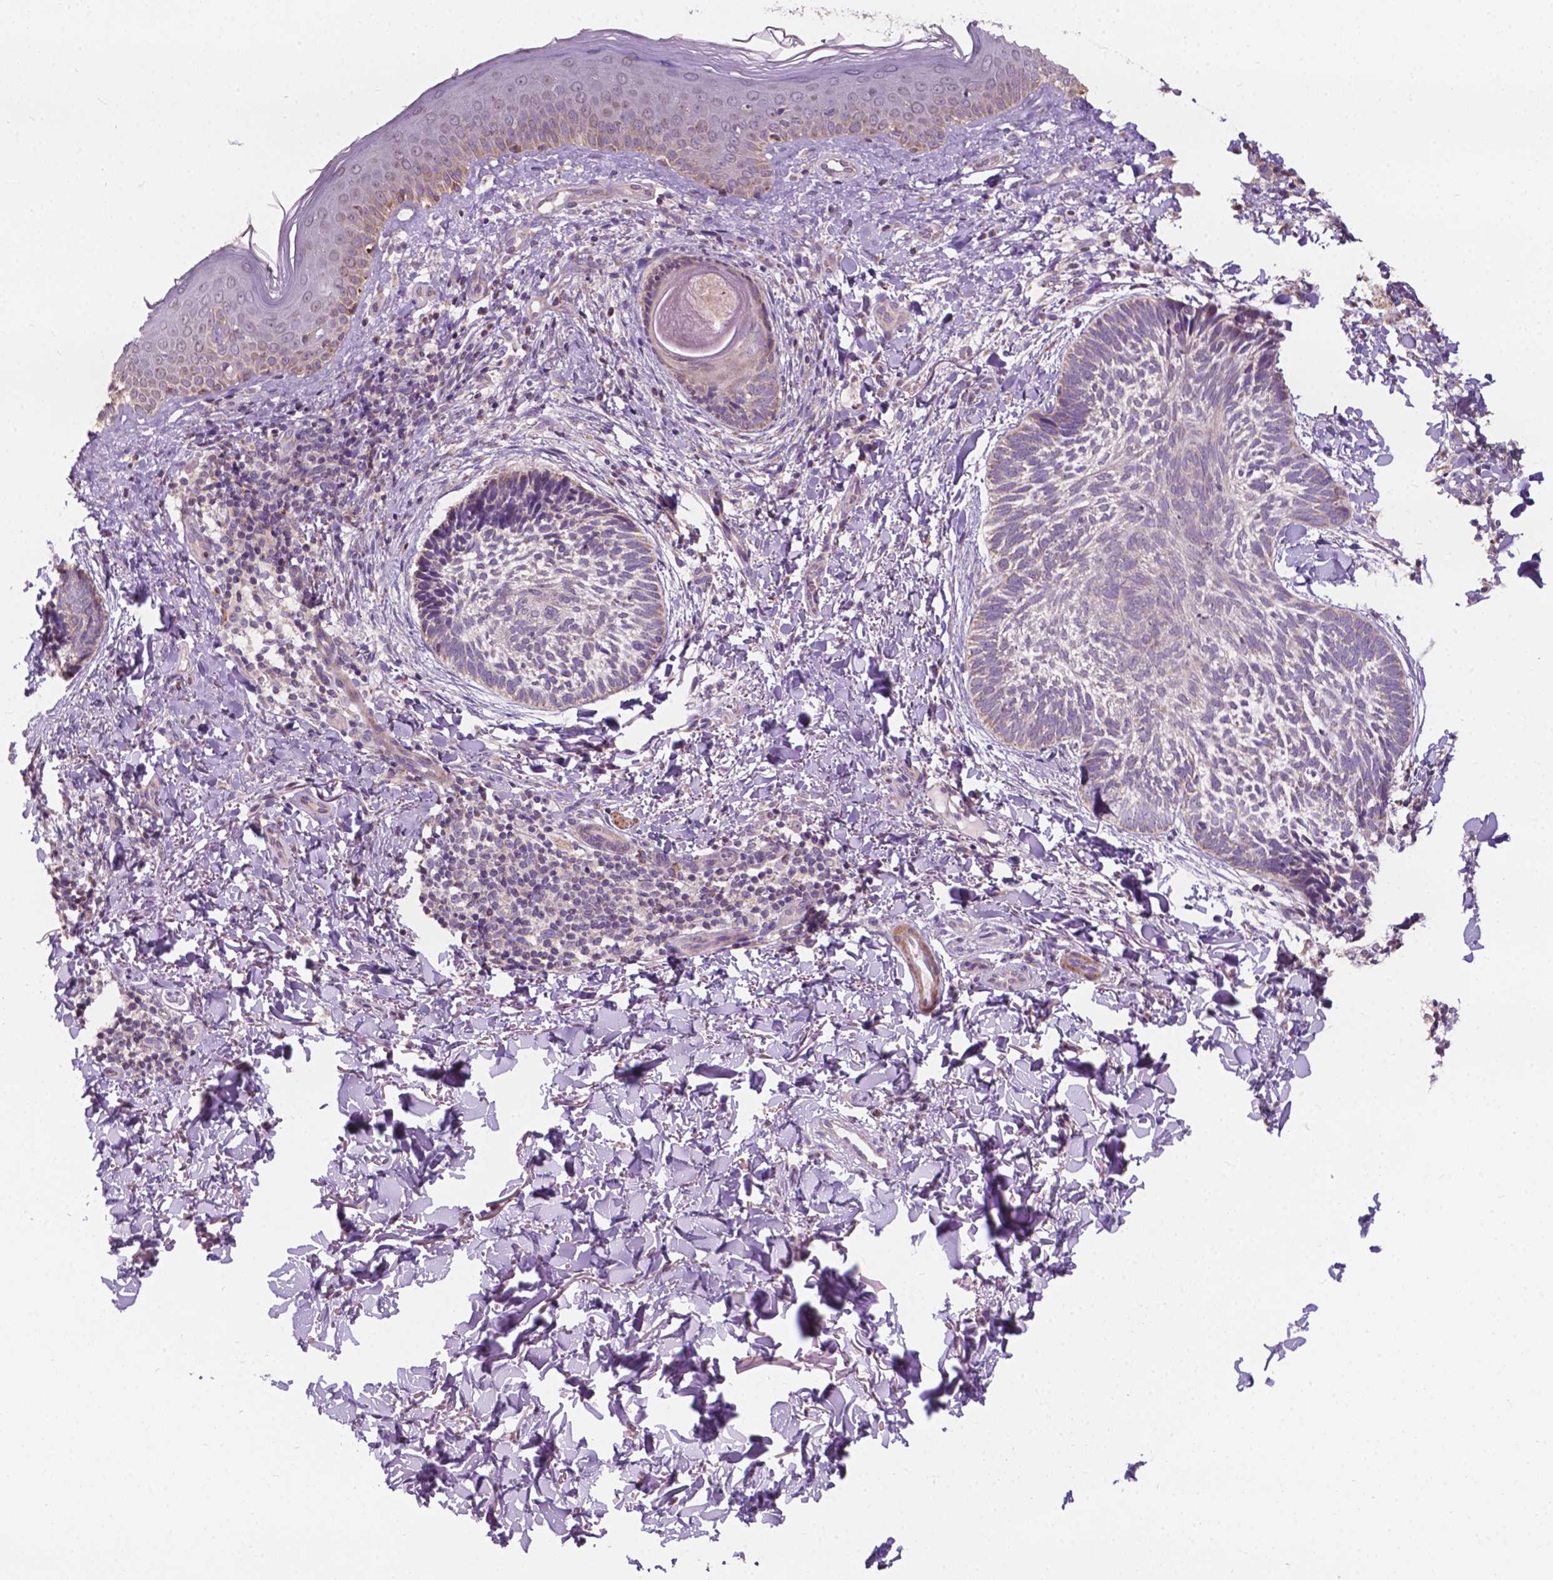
{"staining": {"intensity": "weak", "quantity": "<25%", "location": "cytoplasmic/membranous"}, "tissue": "skin cancer", "cell_type": "Tumor cells", "image_type": "cancer", "snomed": [{"axis": "morphology", "description": "Normal tissue, NOS"}, {"axis": "morphology", "description": "Basal cell carcinoma"}, {"axis": "topography", "description": "Skin"}], "caption": "The image exhibits no staining of tumor cells in basal cell carcinoma (skin).", "gene": "NDUFA10", "patient": {"sex": "male", "age": 46}}